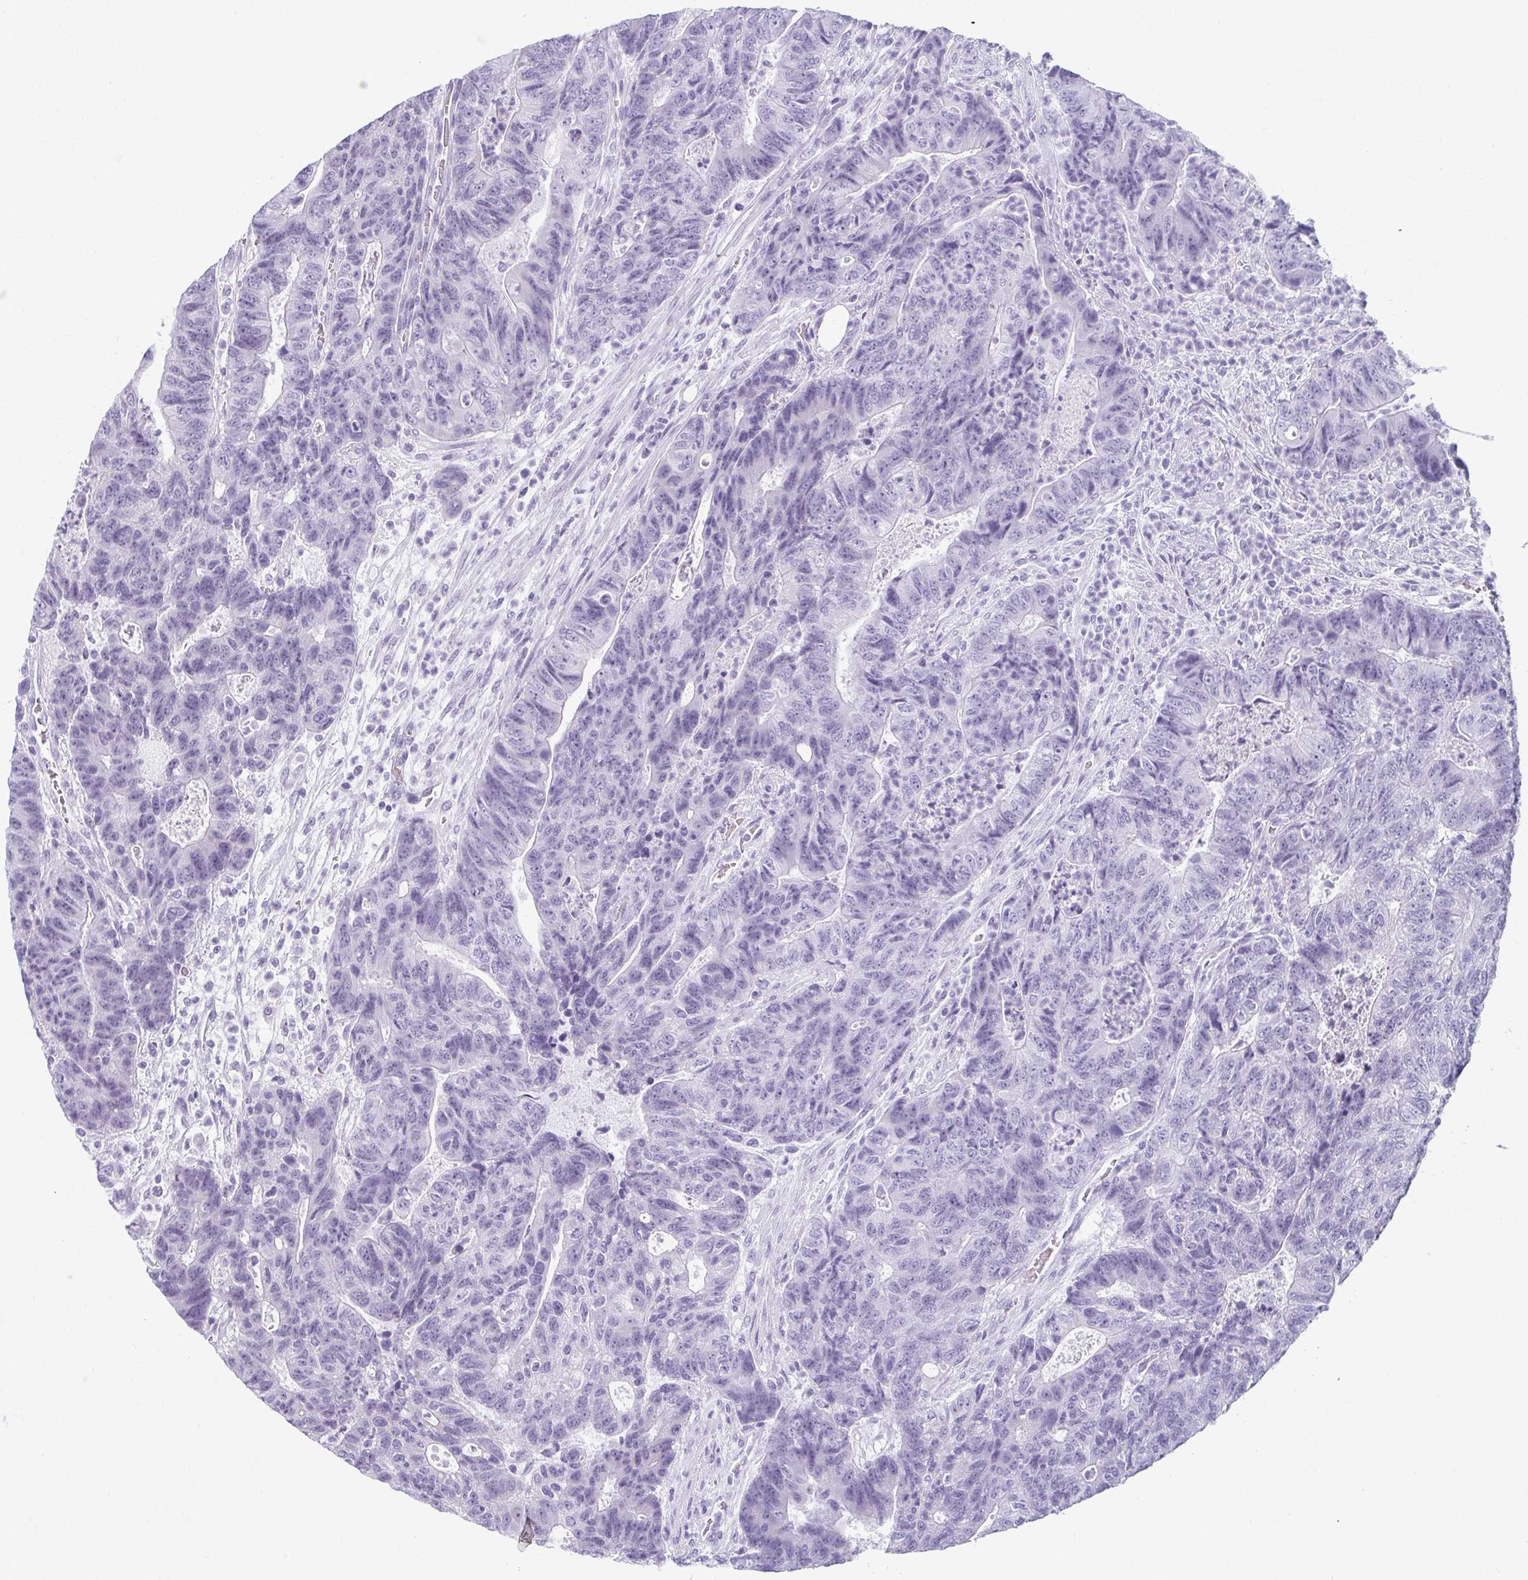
{"staining": {"intensity": "negative", "quantity": "none", "location": "none"}, "tissue": "colorectal cancer", "cell_type": "Tumor cells", "image_type": "cancer", "snomed": [{"axis": "morphology", "description": "Adenocarcinoma, NOS"}, {"axis": "topography", "description": "Colon"}], "caption": "Immunohistochemistry (IHC) histopathology image of human adenocarcinoma (colorectal) stained for a protein (brown), which shows no expression in tumor cells.", "gene": "MOBP", "patient": {"sex": "female", "age": 48}}